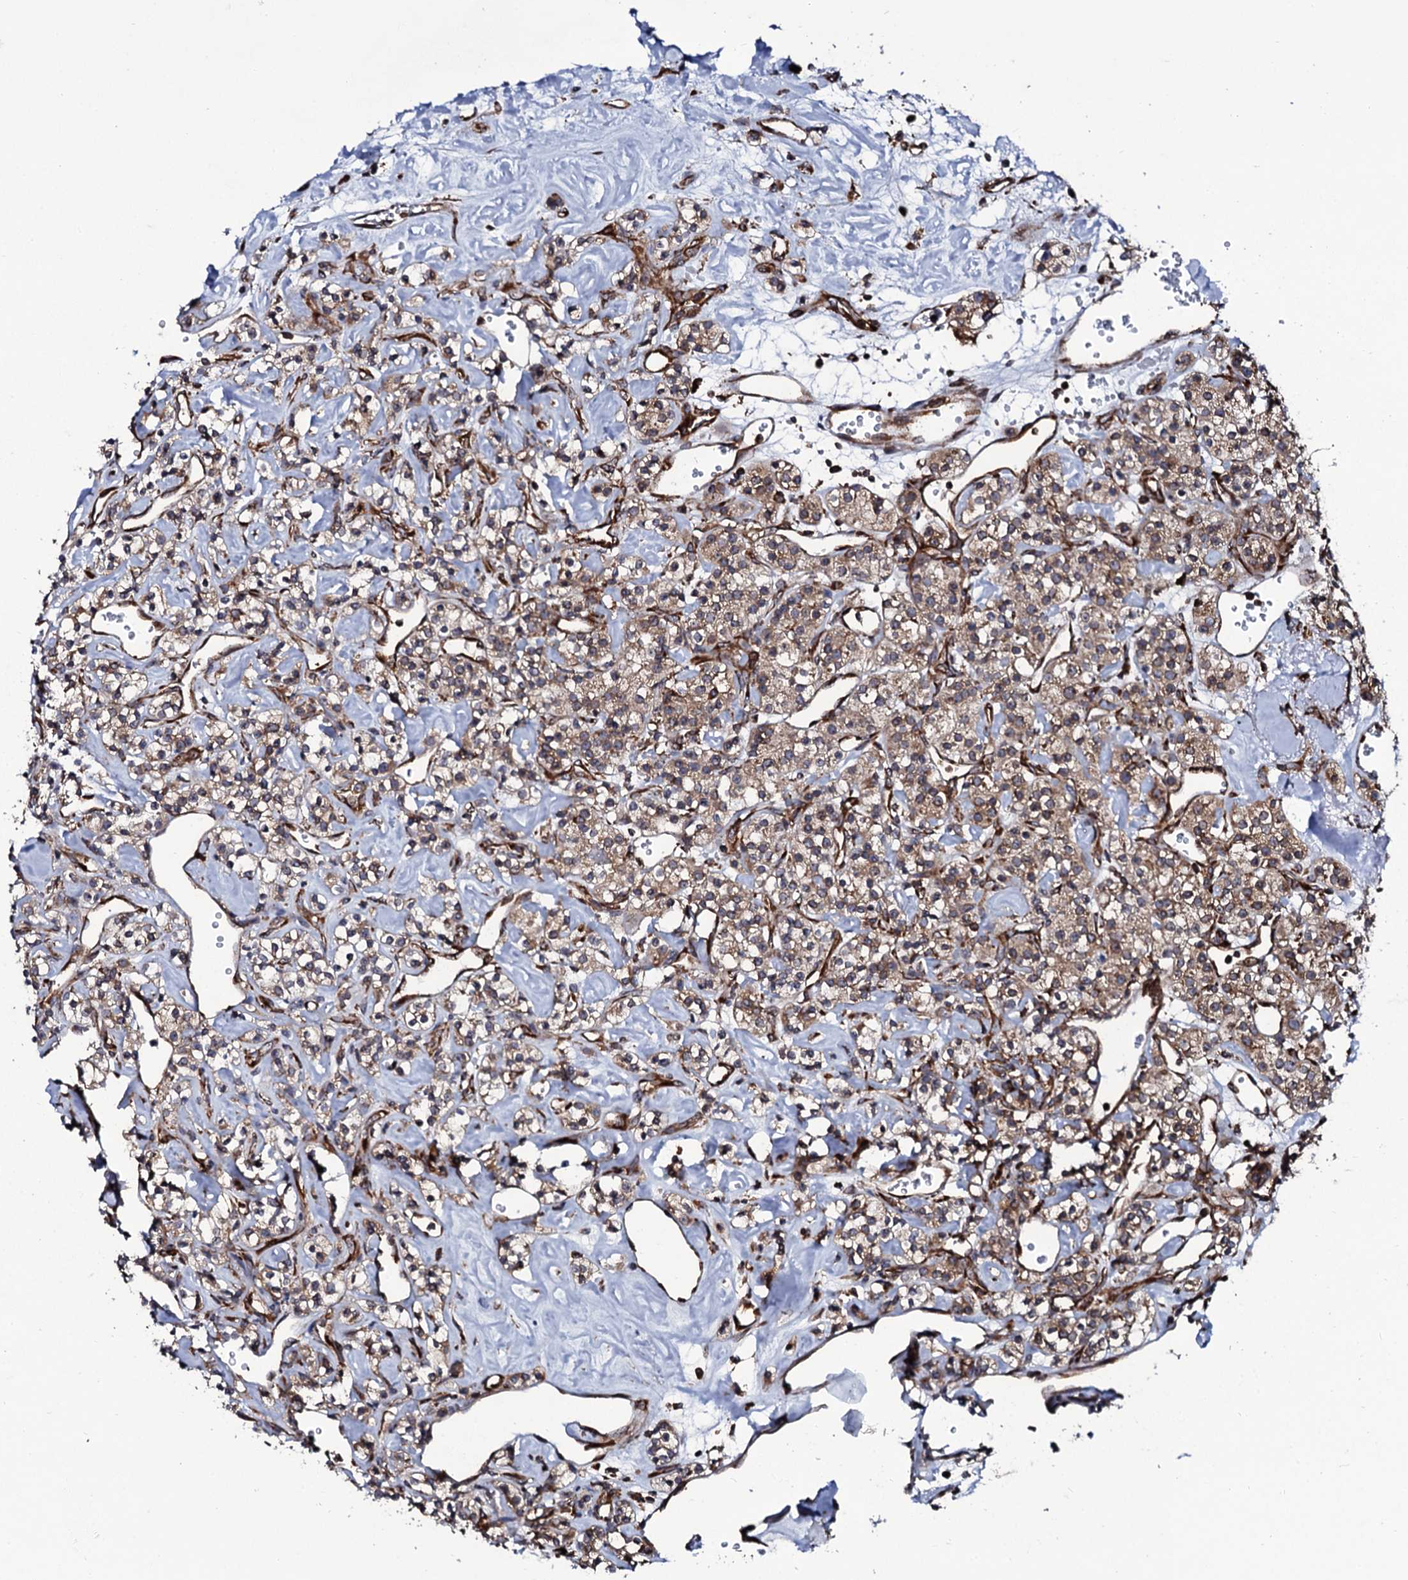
{"staining": {"intensity": "moderate", "quantity": ">75%", "location": "cytoplasmic/membranous"}, "tissue": "renal cancer", "cell_type": "Tumor cells", "image_type": "cancer", "snomed": [{"axis": "morphology", "description": "Adenocarcinoma, NOS"}, {"axis": "topography", "description": "Kidney"}], "caption": "IHC (DAB (3,3'-diaminobenzidine)) staining of human renal adenocarcinoma displays moderate cytoplasmic/membranous protein positivity in approximately >75% of tumor cells. (DAB (3,3'-diaminobenzidine) = brown stain, brightfield microscopy at high magnification).", "gene": "SPTY2D1", "patient": {"sex": "male", "age": 77}}